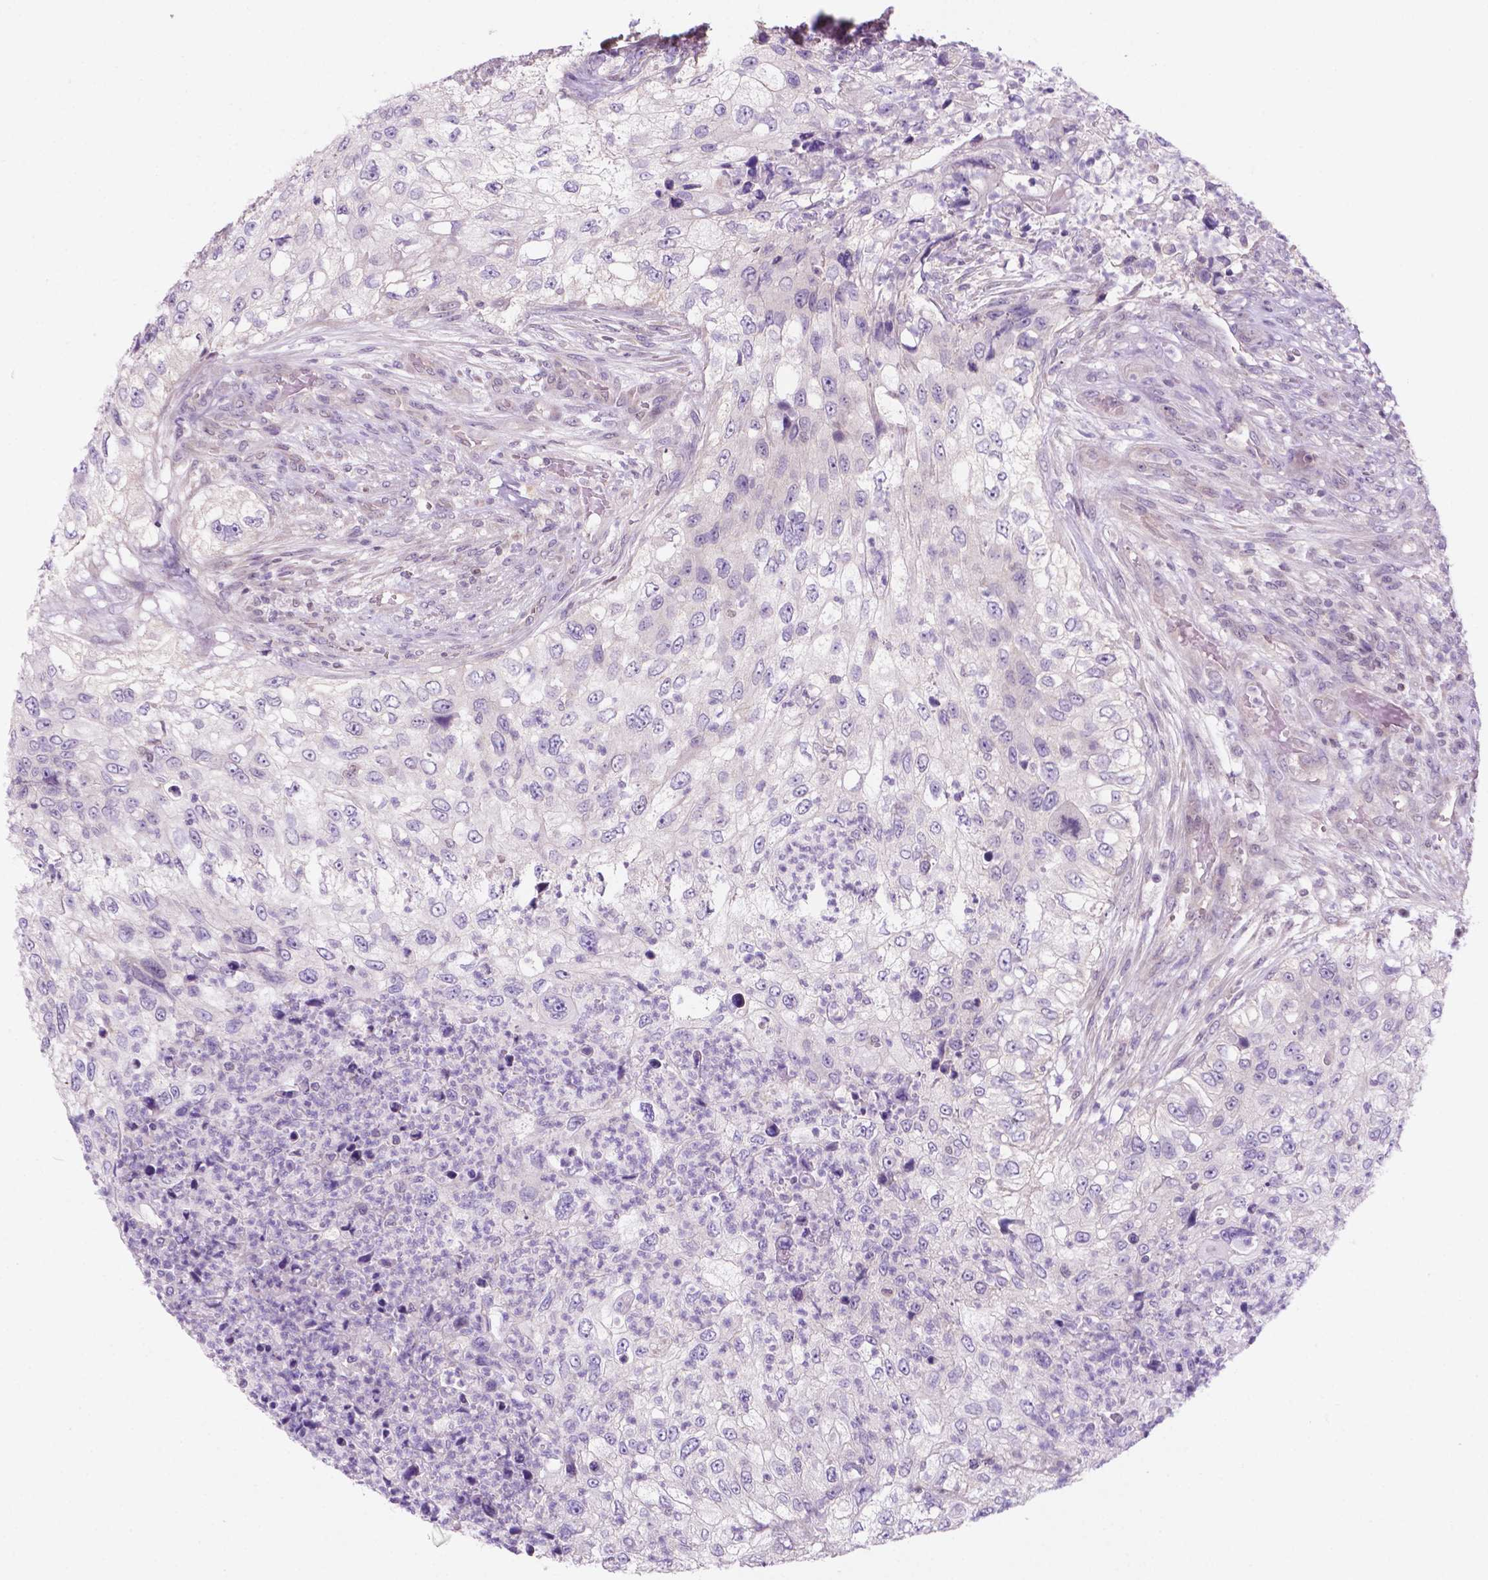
{"staining": {"intensity": "negative", "quantity": "none", "location": "none"}, "tissue": "urothelial cancer", "cell_type": "Tumor cells", "image_type": "cancer", "snomed": [{"axis": "morphology", "description": "Urothelial carcinoma, High grade"}, {"axis": "topography", "description": "Urinary bladder"}], "caption": "Immunohistochemistry (IHC) micrograph of human urothelial cancer stained for a protein (brown), which exhibits no expression in tumor cells. Brightfield microscopy of immunohistochemistry stained with DAB (brown) and hematoxylin (blue), captured at high magnification.", "gene": "FAM50B", "patient": {"sex": "female", "age": 60}}